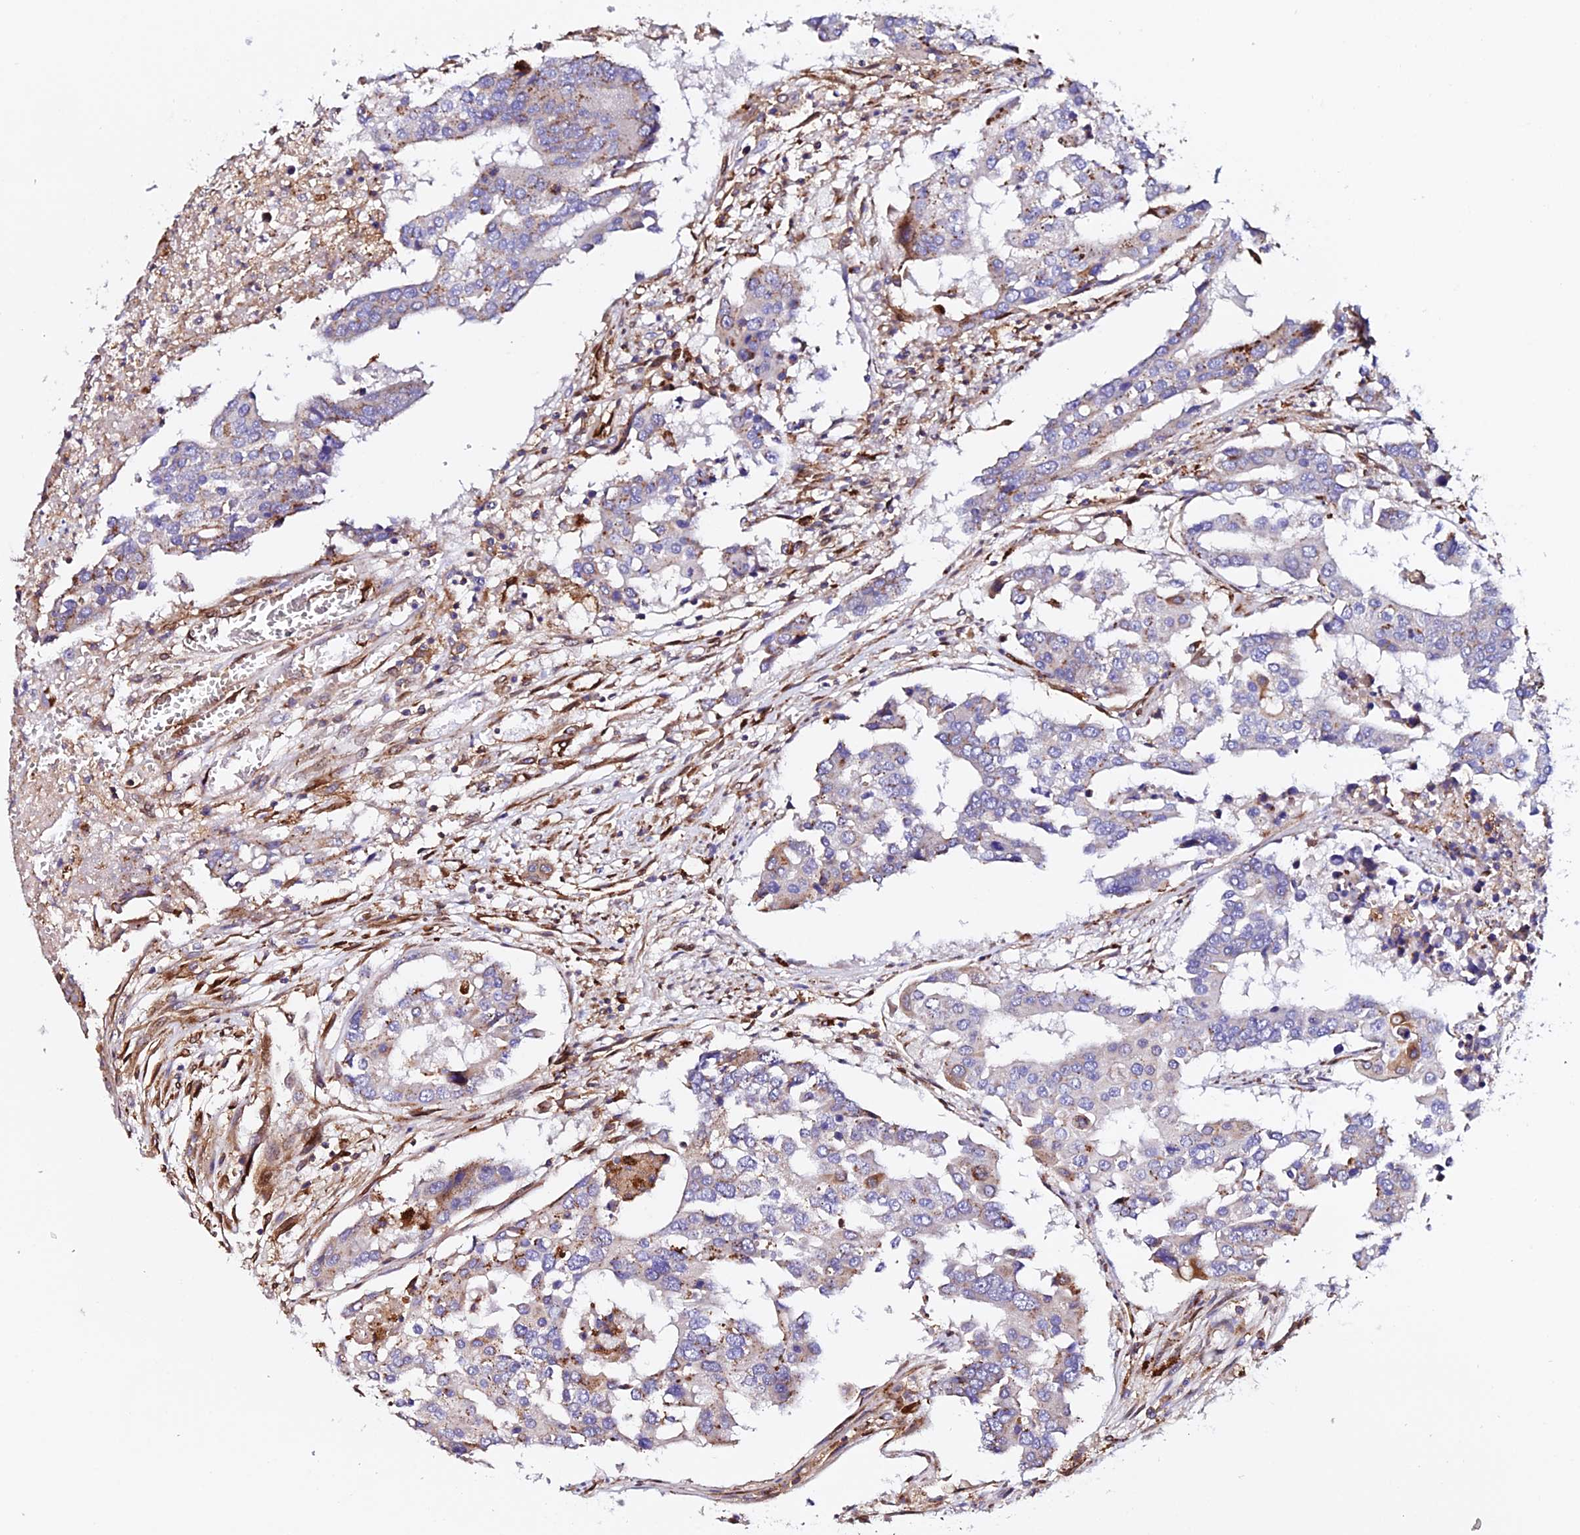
{"staining": {"intensity": "moderate", "quantity": "<25%", "location": "cytoplasmic/membranous"}, "tissue": "colorectal cancer", "cell_type": "Tumor cells", "image_type": "cancer", "snomed": [{"axis": "morphology", "description": "Adenocarcinoma, NOS"}, {"axis": "topography", "description": "Colon"}], "caption": "A photomicrograph of adenocarcinoma (colorectal) stained for a protein shows moderate cytoplasmic/membranous brown staining in tumor cells. The protein of interest is stained brown, and the nuclei are stained in blue (DAB IHC with brightfield microscopy, high magnification).", "gene": "TRPV2", "patient": {"sex": "male", "age": 77}}